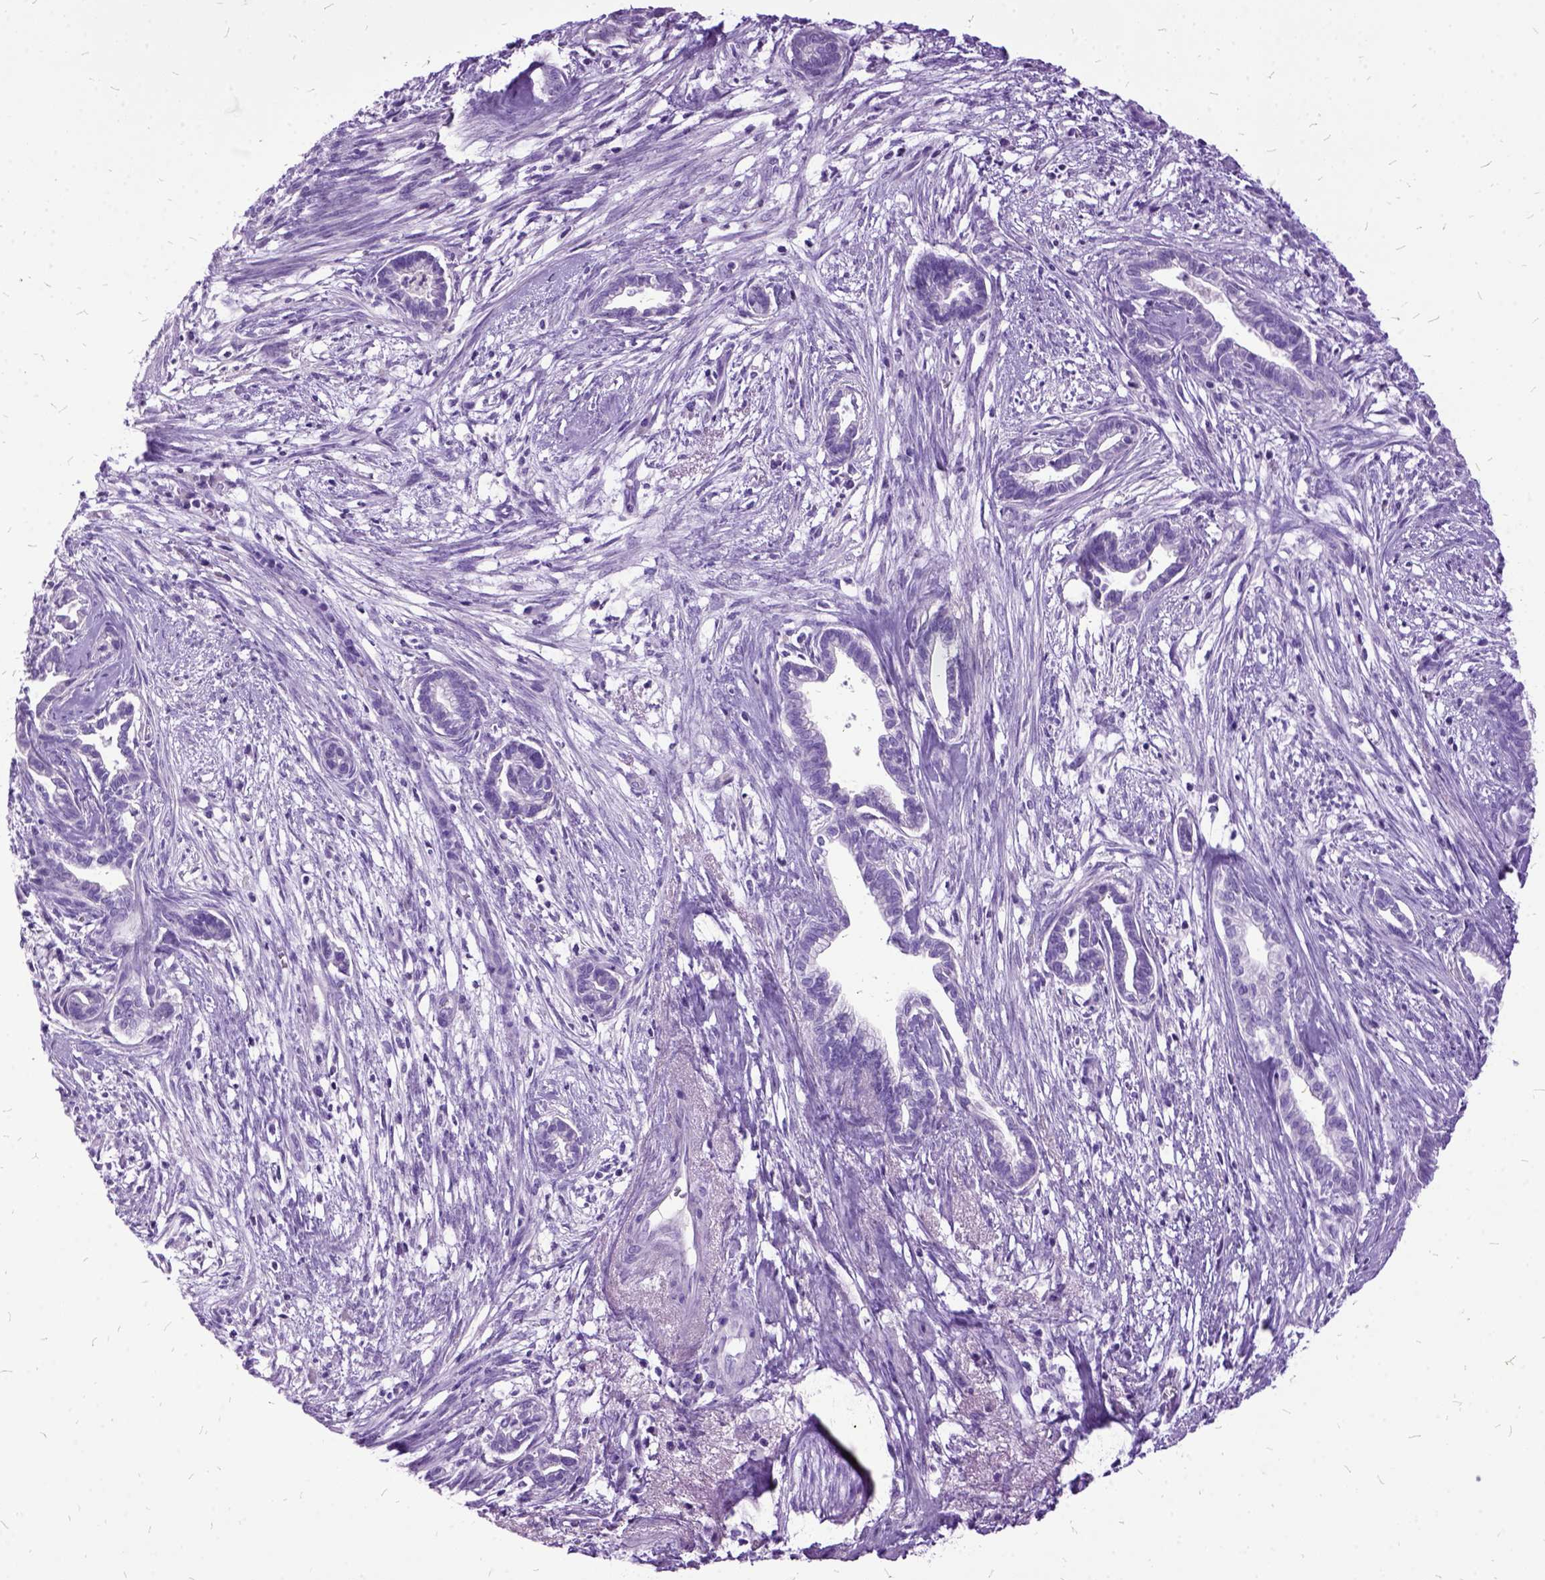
{"staining": {"intensity": "negative", "quantity": "none", "location": "none"}, "tissue": "cervical cancer", "cell_type": "Tumor cells", "image_type": "cancer", "snomed": [{"axis": "morphology", "description": "Adenocarcinoma, NOS"}, {"axis": "topography", "description": "Cervix"}], "caption": "The immunohistochemistry (IHC) photomicrograph has no significant staining in tumor cells of adenocarcinoma (cervical) tissue.", "gene": "MME", "patient": {"sex": "female", "age": 62}}